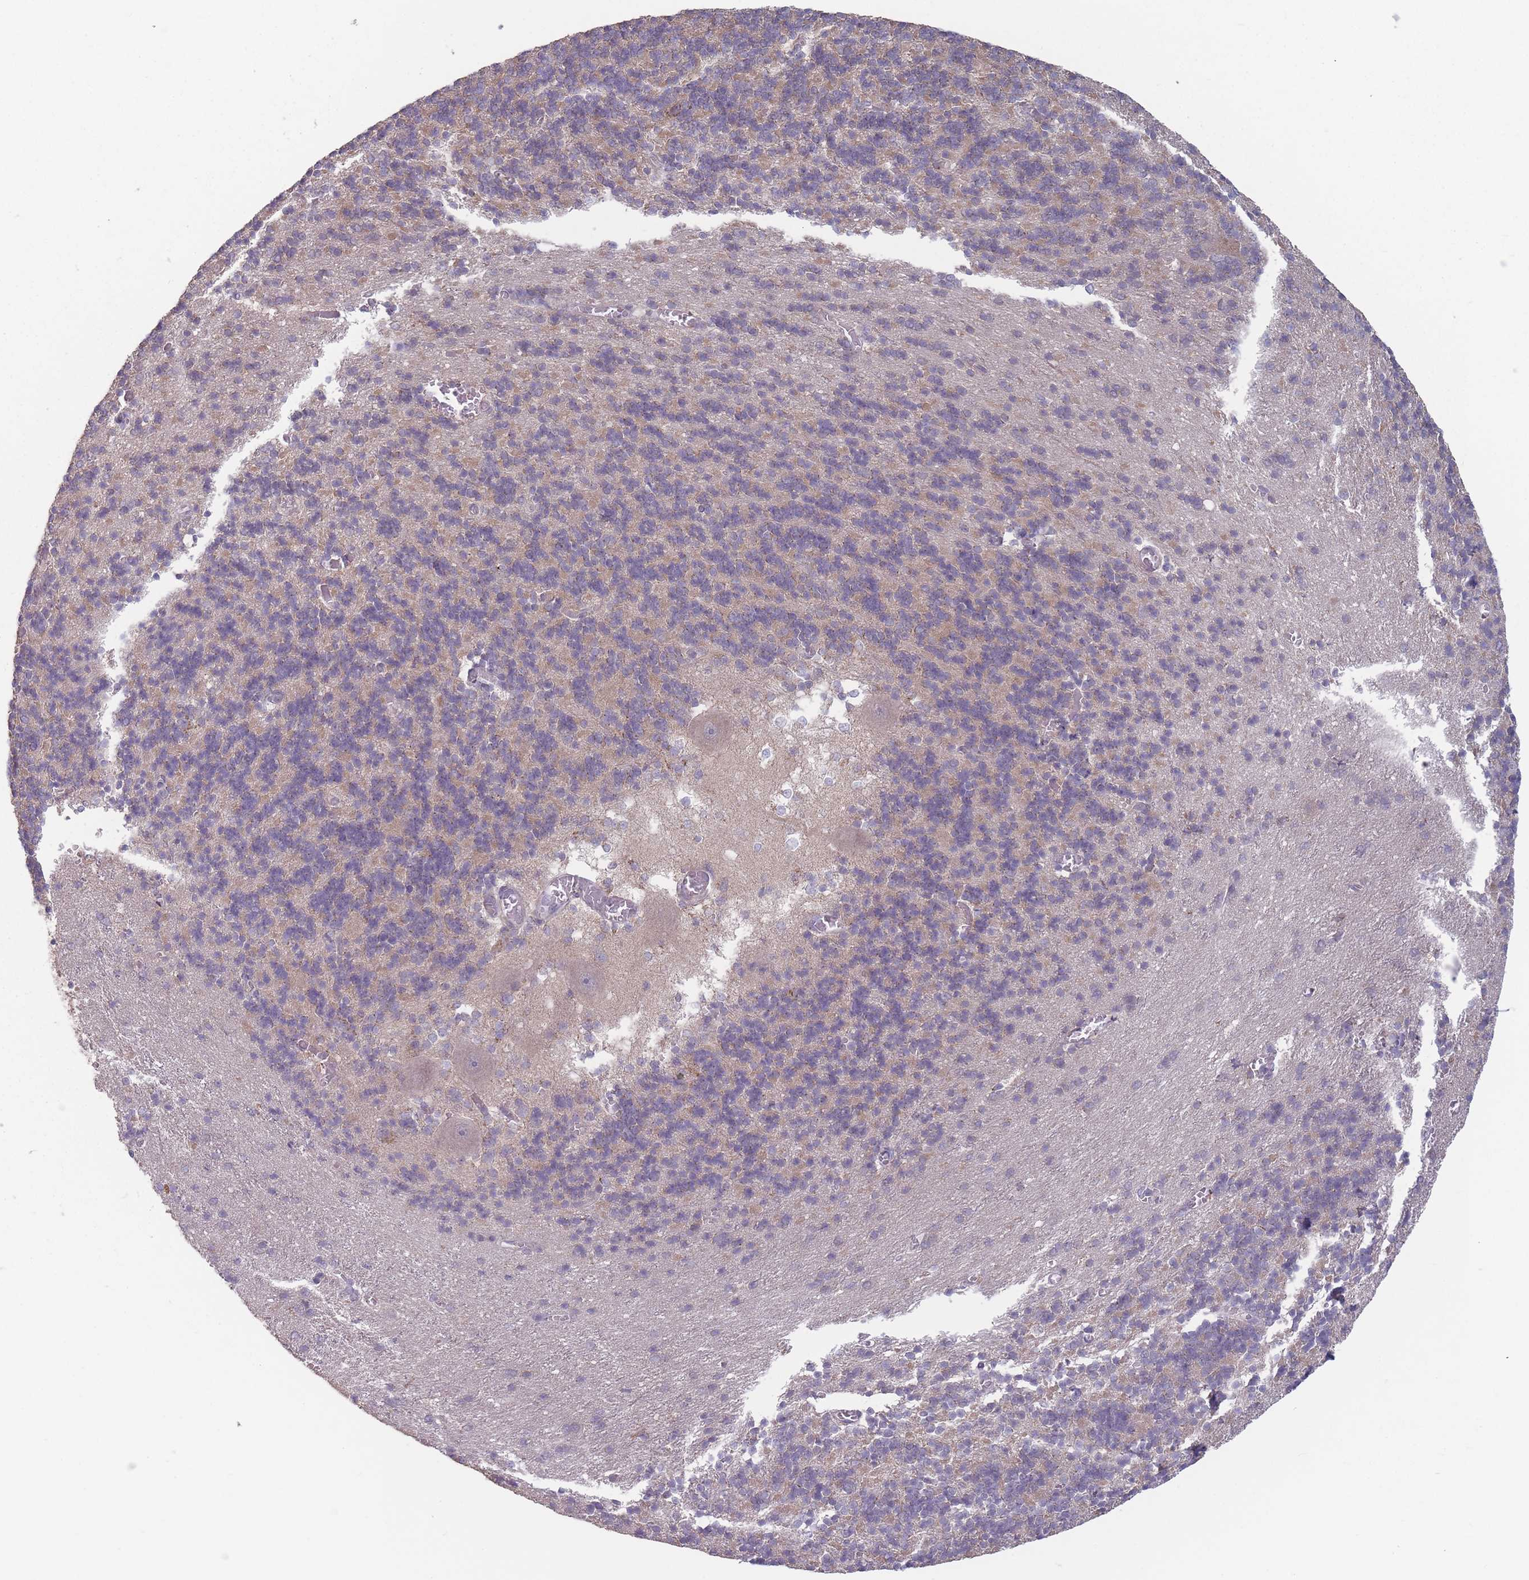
{"staining": {"intensity": "weak", "quantity": "<25%", "location": "cytoplasmic/membranous"}, "tissue": "cerebellum", "cell_type": "Cells in granular layer", "image_type": "normal", "snomed": [{"axis": "morphology", "description": "Normal tissue, NOS"}, {"axis": "topography", "description": "Cerebellum"}], "caption": "IHC of benign human cerebellum exhibits no positivity in cells in granular layer.", "gene": "AKAIN1", "patient": {"sex": "male", "age": 37}}